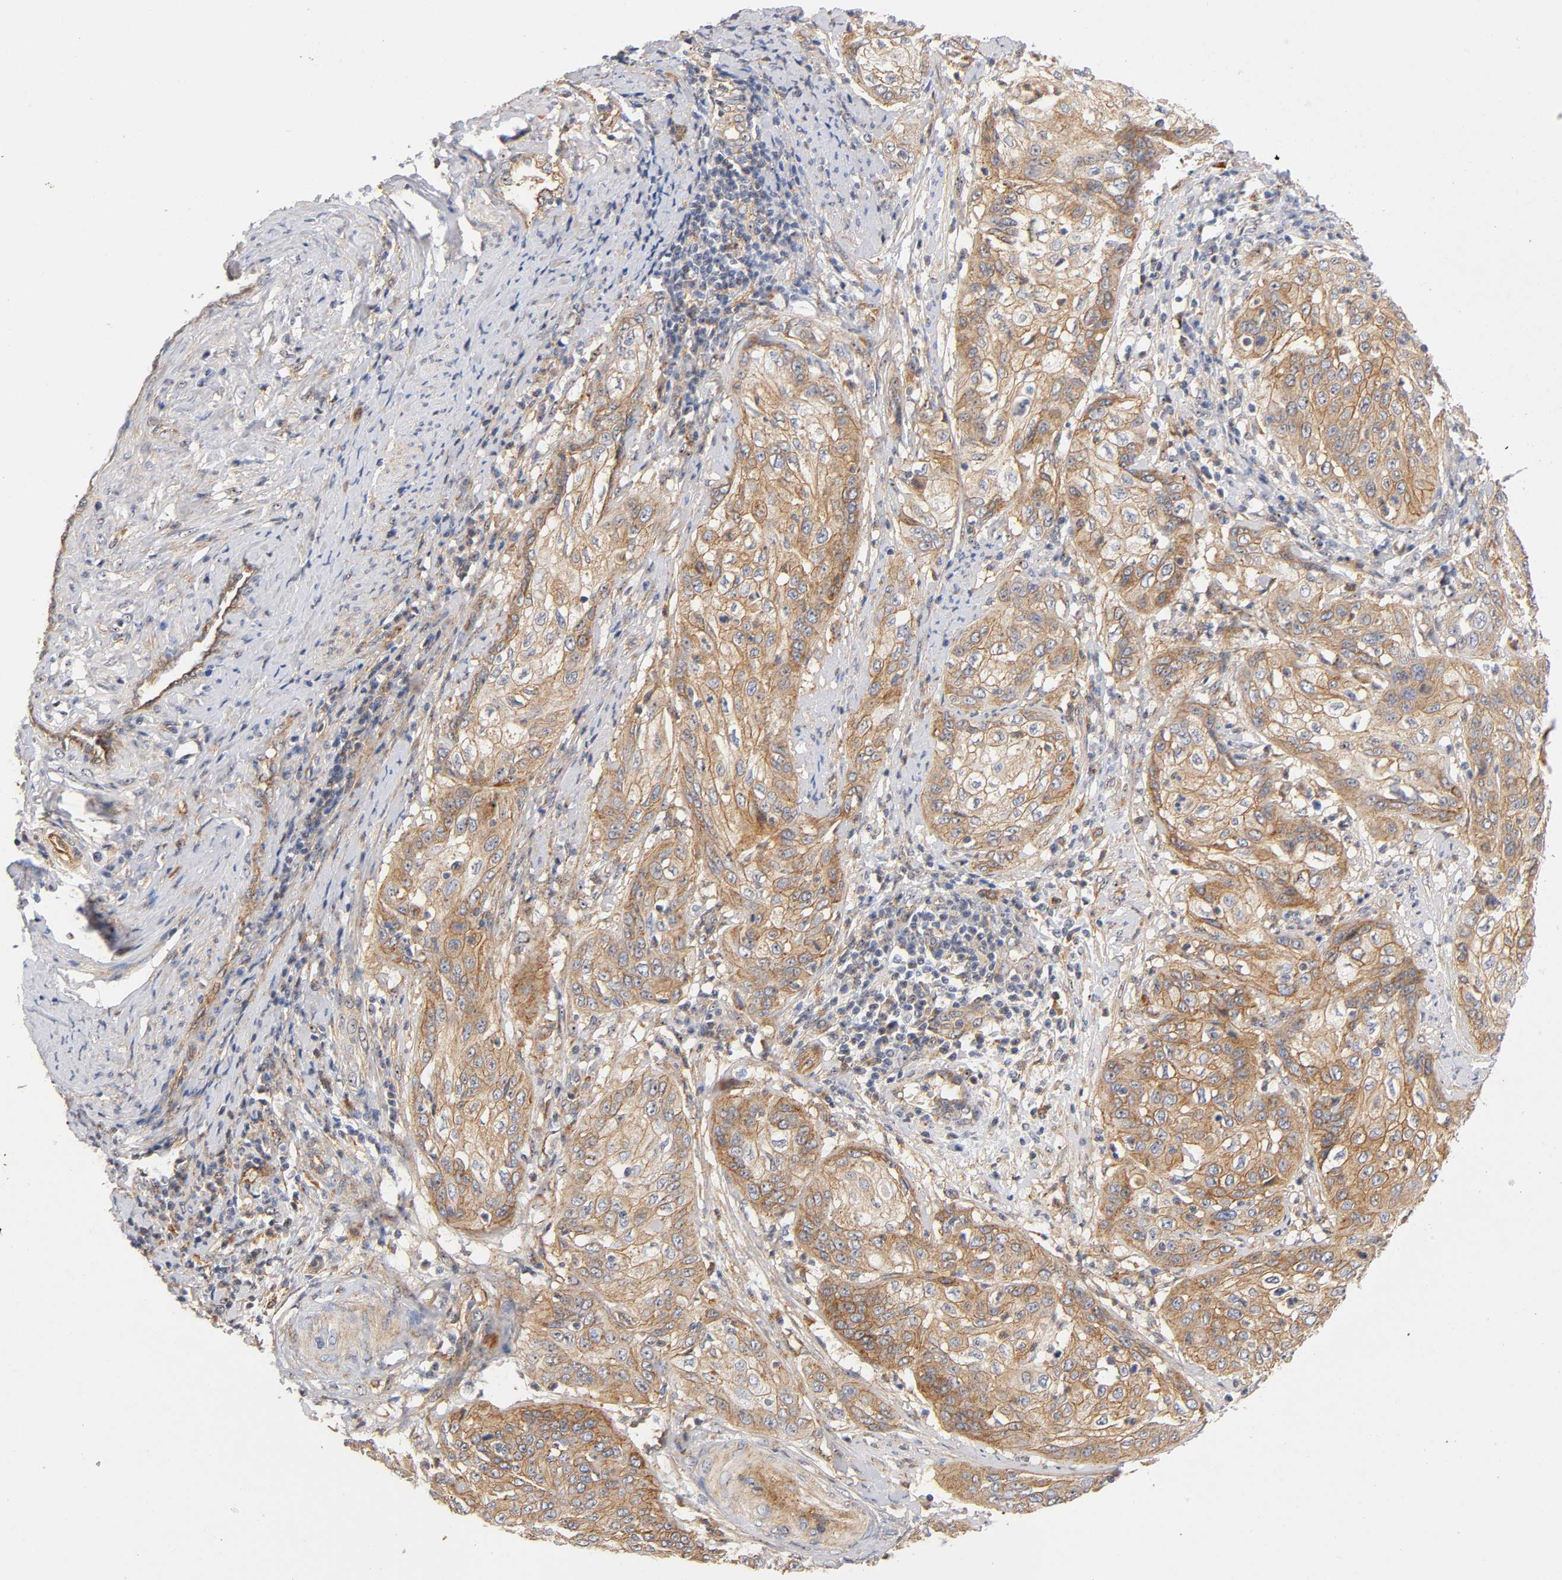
{"staining": {"intensity": "moderate", "quantity": ">75%", "location": "cytoplasmic/membranous"}, "tissue": "cervical cancer", "cell_type": "Tumor cells", "image_type": "cancer", "snomed": [{"axis": "morphology", "description": "Squamous cell carcinoma, NOS"}, {"axis": "topography", "description": "Cervix"}], "caption": "Approximately >75% of tumor cells in cervical cancer (squamous cell carcinoma) display moderate cytoplasmic/membranous protein expression as visualized by brown immunohistochemical staining.", "gene": "PLD1", "patient": {"sex": "female", "age": 41}}